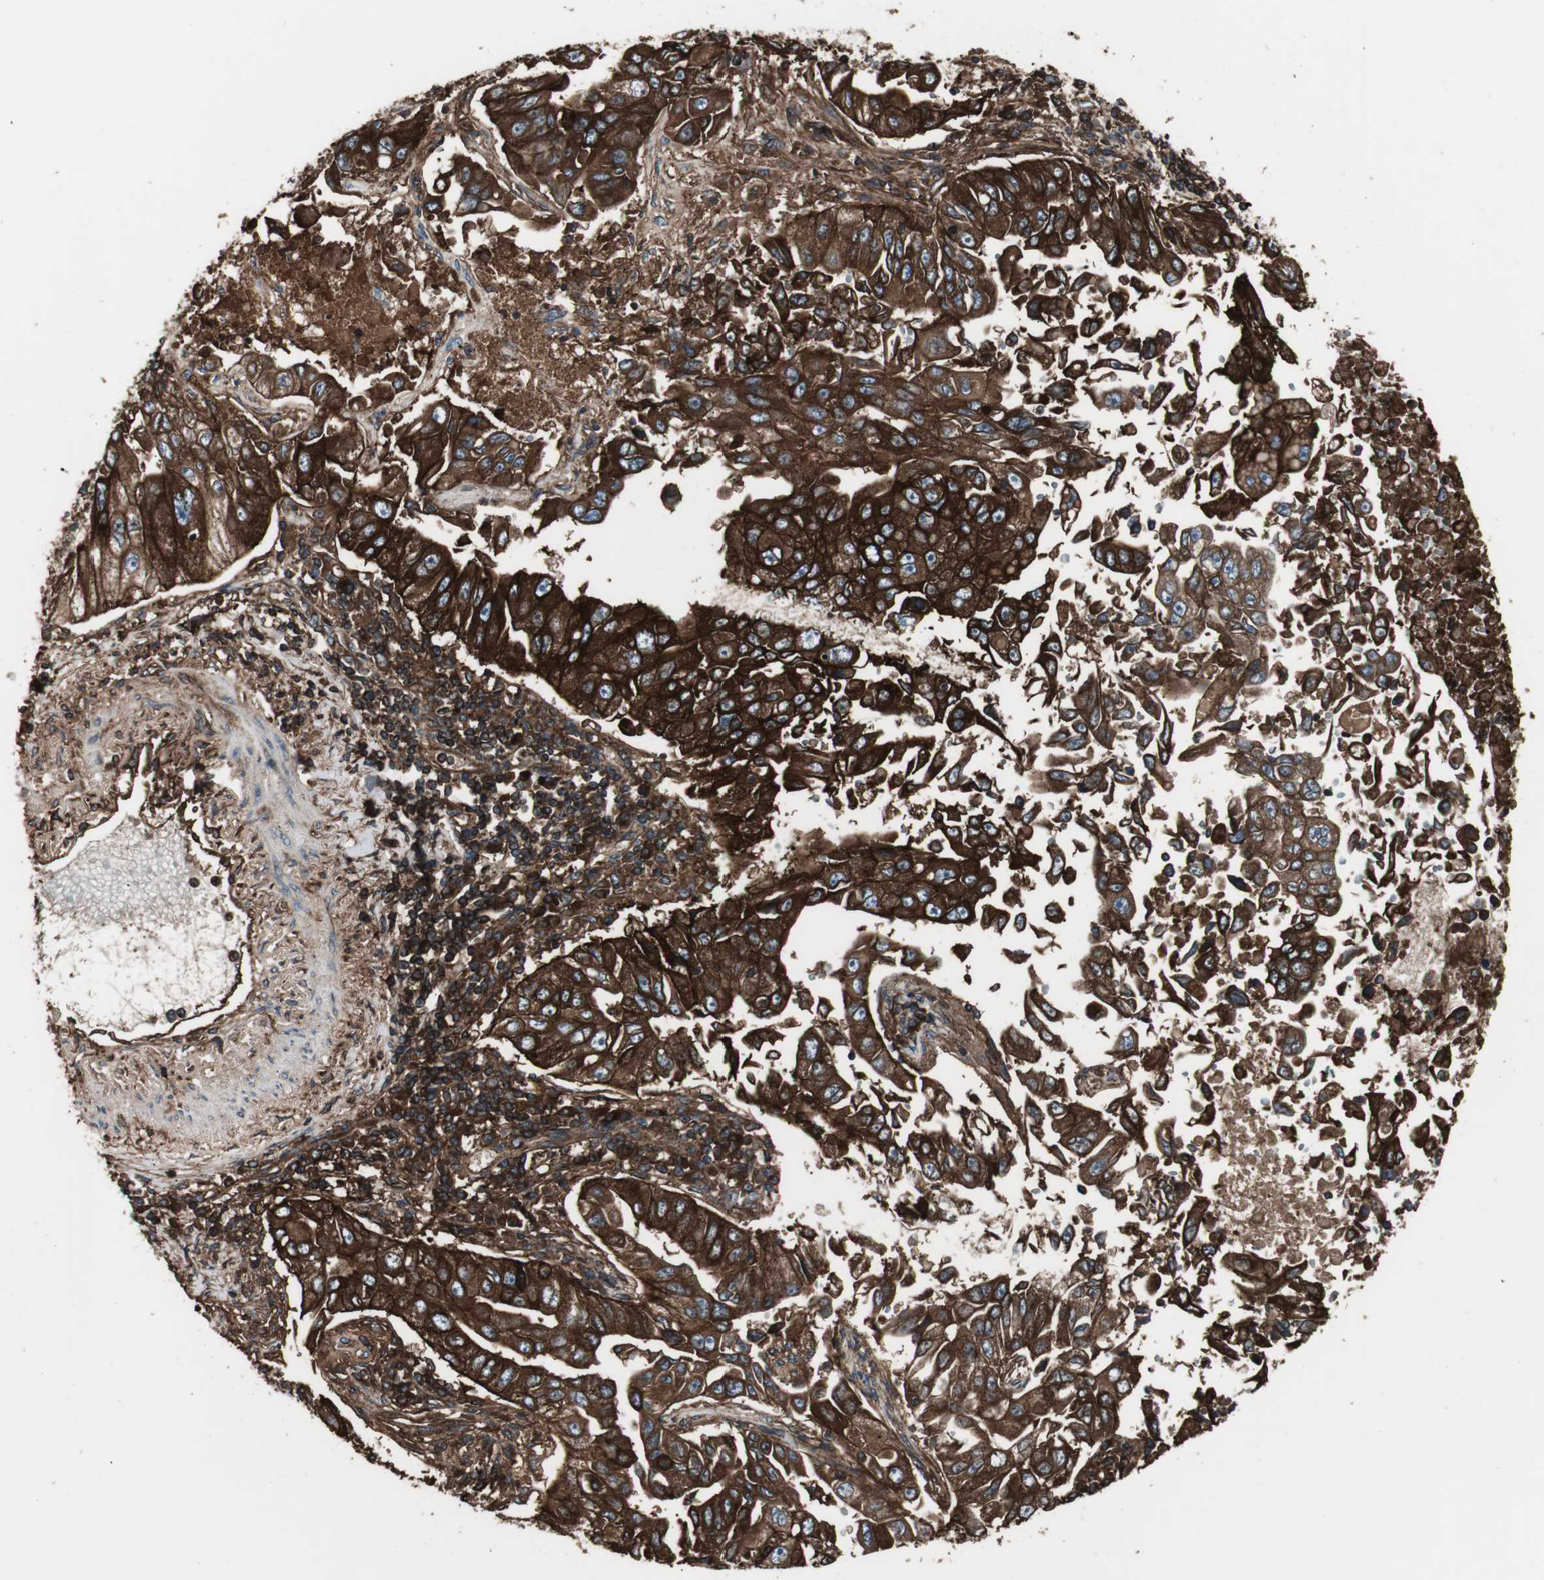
{"staining": {"intensity": "strong", "quantity": ">75%", "location": "cytoplasmic/membranous"}, "tissue": "lung cancer", "cell_type": "Tumor cells", "image_type": "cancer", "snomed": [{"axis": "morphology", "description": "Adenocarcinoma, NOS"}, {"axis": "topography", "description": "Lung"}], "caption": "Strong cytoplasmic/membranous positivity is present in about >75% of tumor cells in lung adenocarcinoma.", "gene": "B2M", "patient": {"sex": "male", "age": 84}}